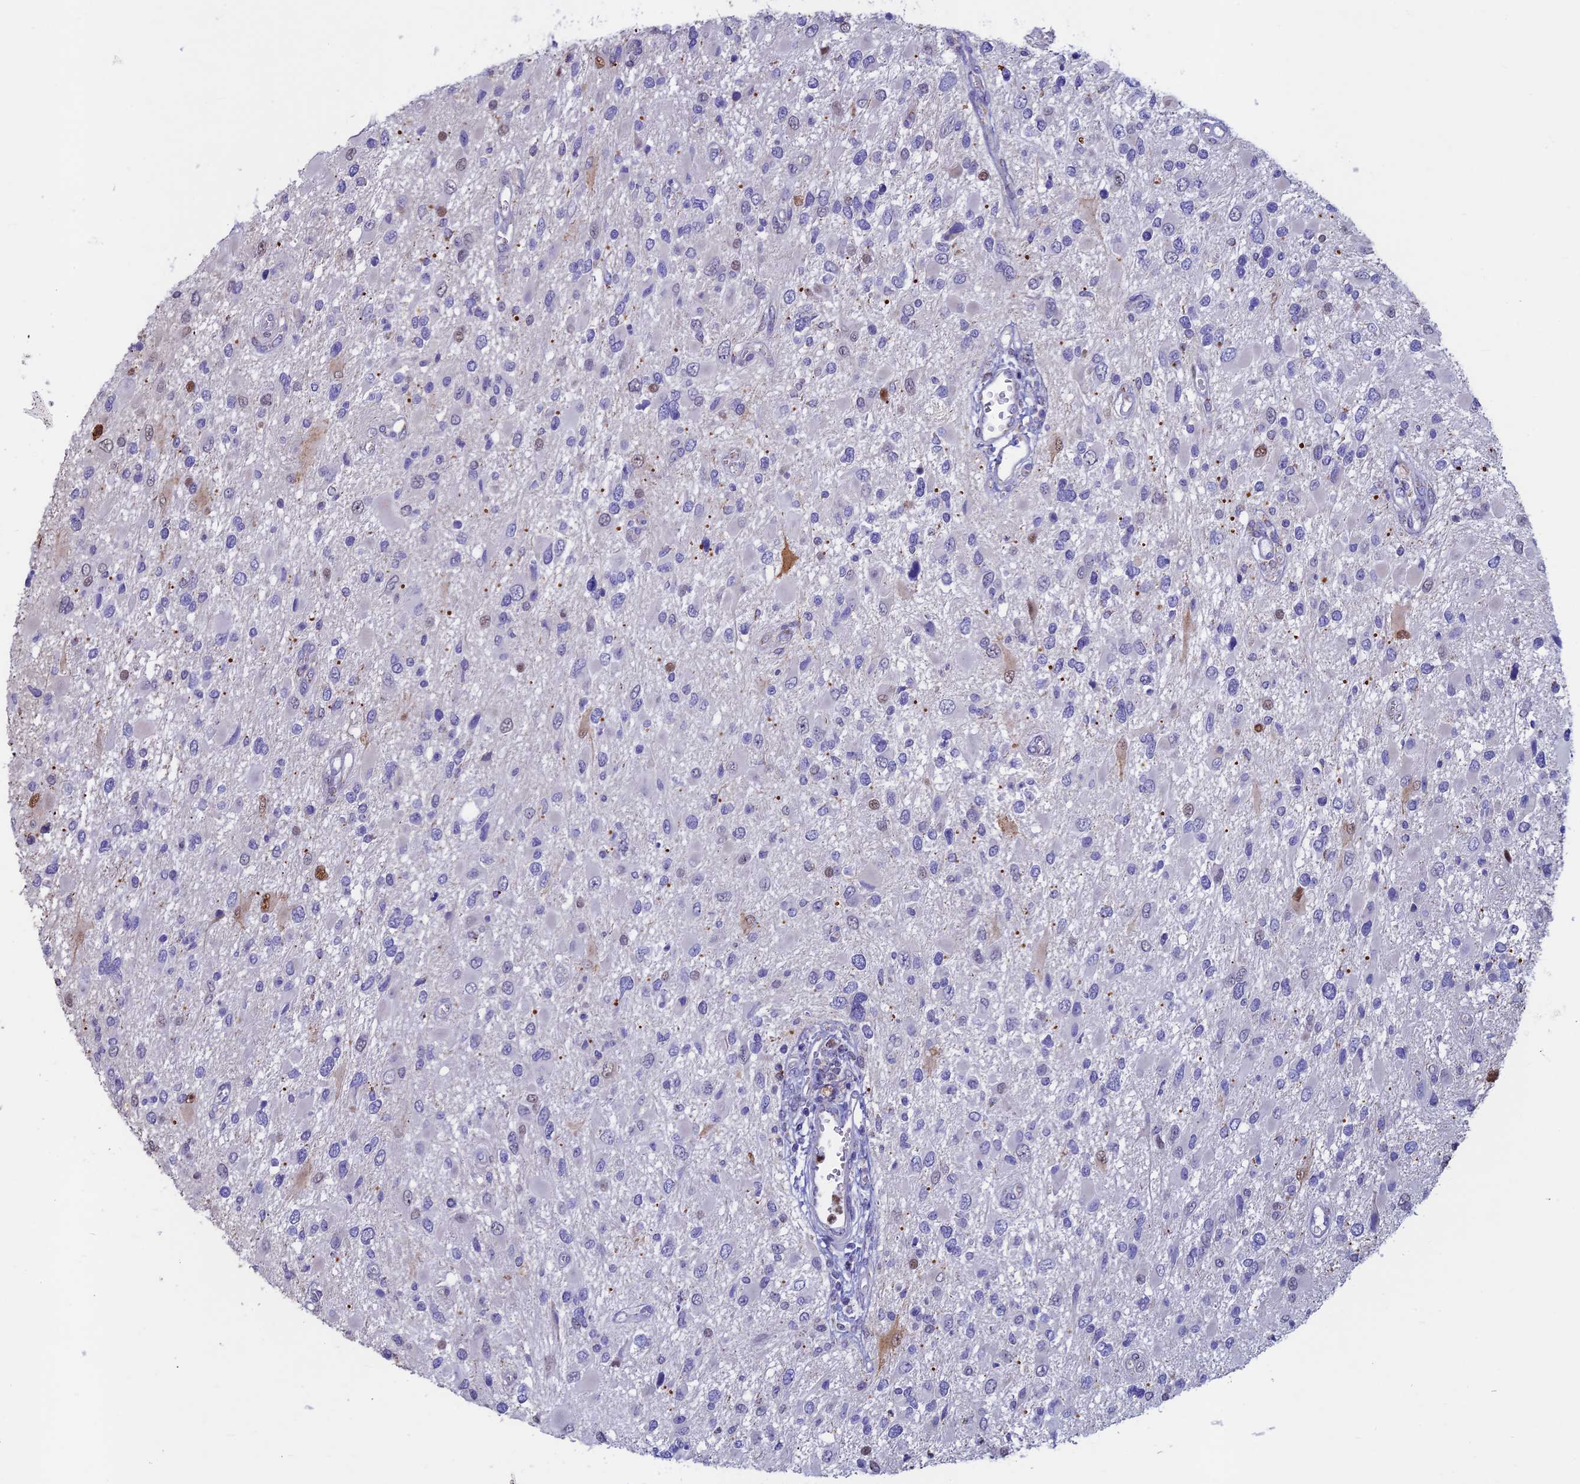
{"staining": {"intensity": "negative", "quantity": "none", "location": "none"}, "tissue": "glioma", "cell_type": "Tumor cells", "image_type": "cancer", "snomed": [{"axis": "morphology", "description": "Glioma, malignant, High grade"}, {"axis": "topography", "description": "Brain"}], "caption": "Immunohistochemistry of glioma reveals no positivity in tumor cells.", "gene": "ACSS1", "patient": {"sex": "male", "age": 53}}